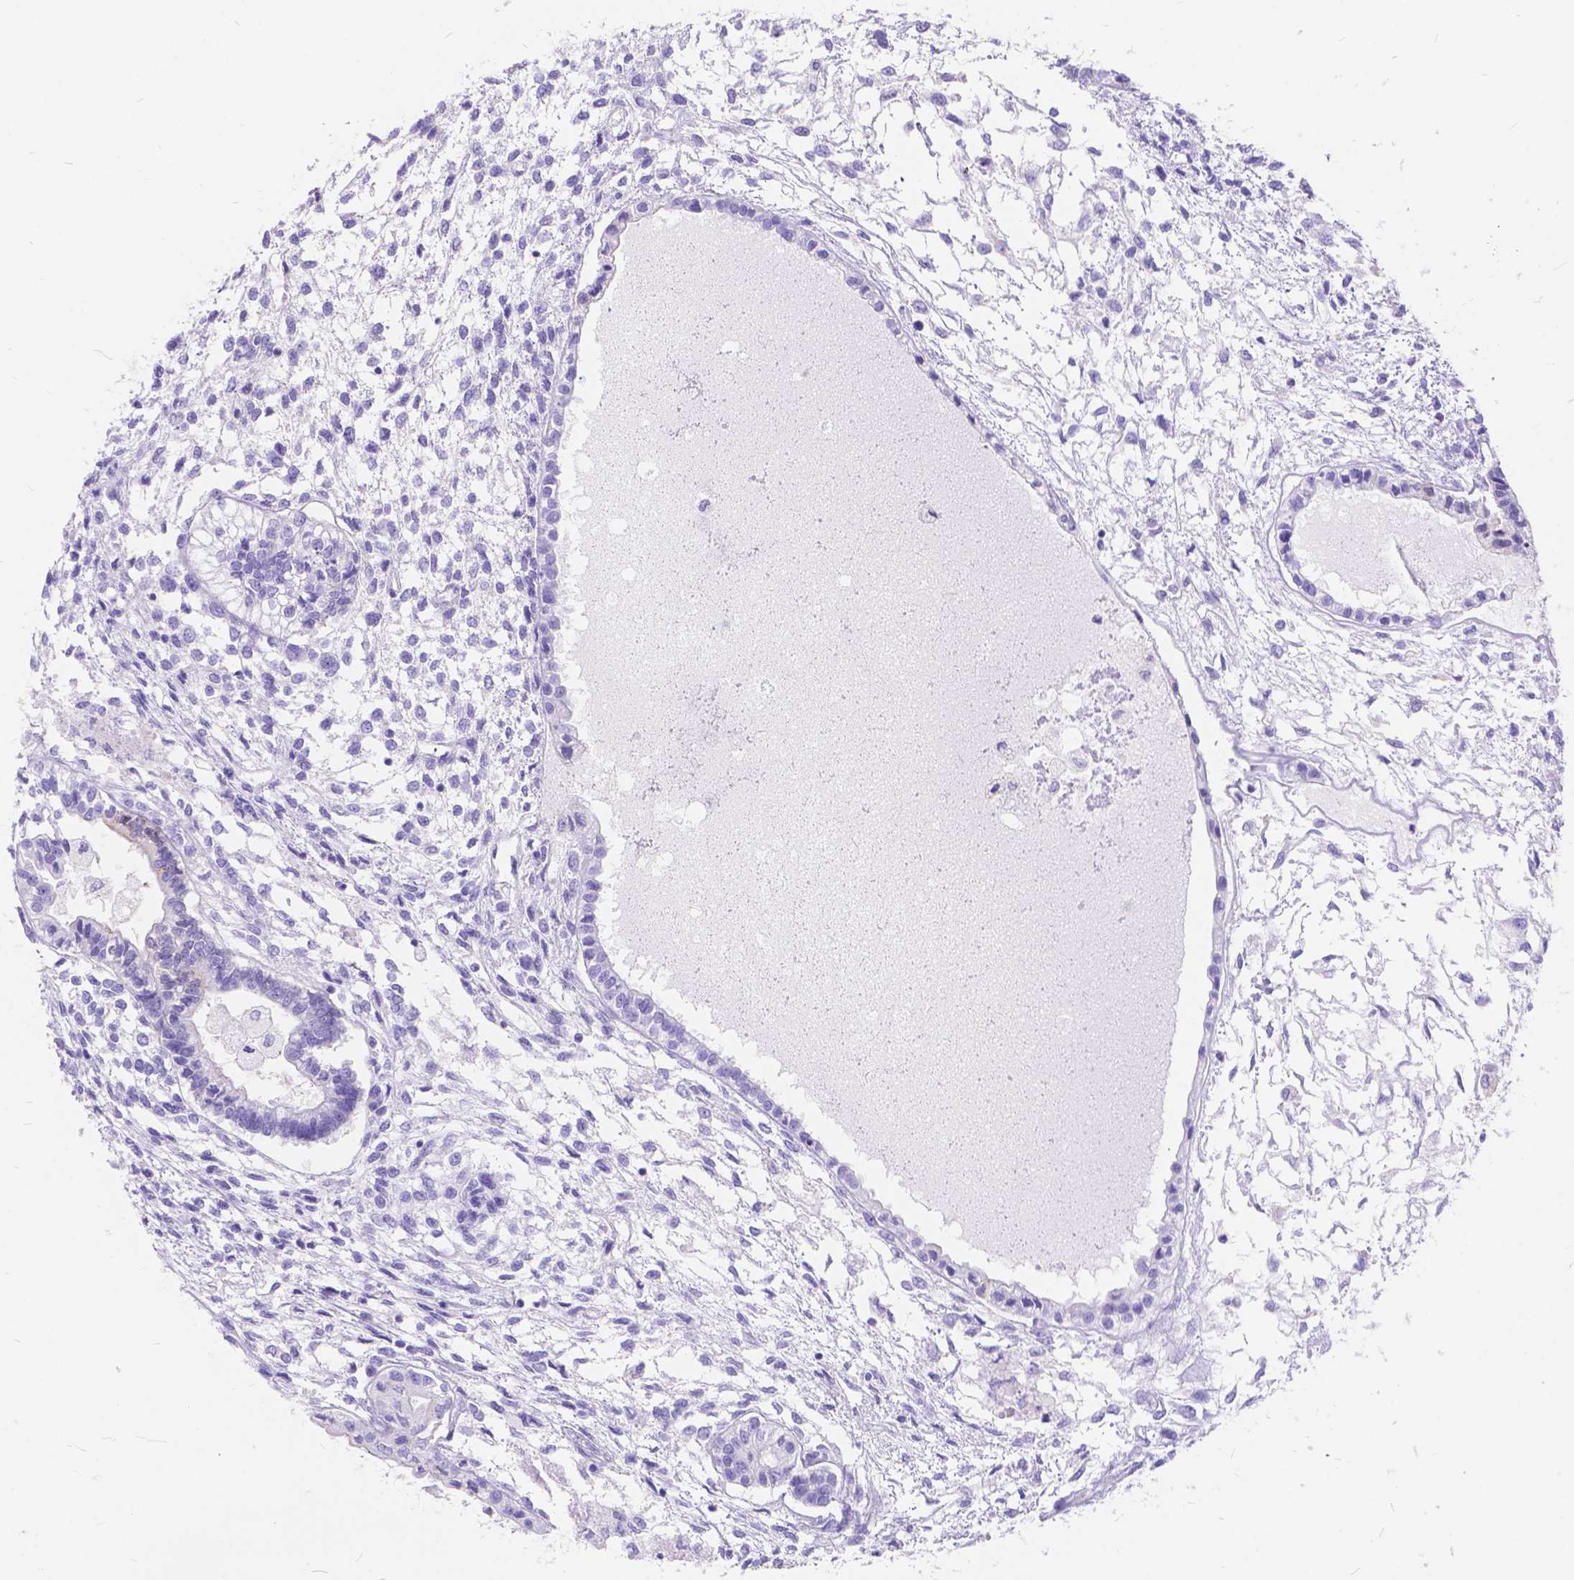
{"staining": {"intensity": "negative", "quantity": "none", "location": "none"}, "tissue": "testis cancer", "cell_type": "Tumor cells", "image_type": "cancer", "snomed": [{"axis": "morphology", "description": "Carcinoma, Embryonal, NOS"}, {"axis": "topography", "description": "Testis"}], "caption": "Immunohistochemistry photomicrograph of testis embryonal carcinoma stained for a protein (brown), which exhibits no staining in tumor cells.", "gene": "FOXL2", "patient": {"sex": "male", "age": 37}}